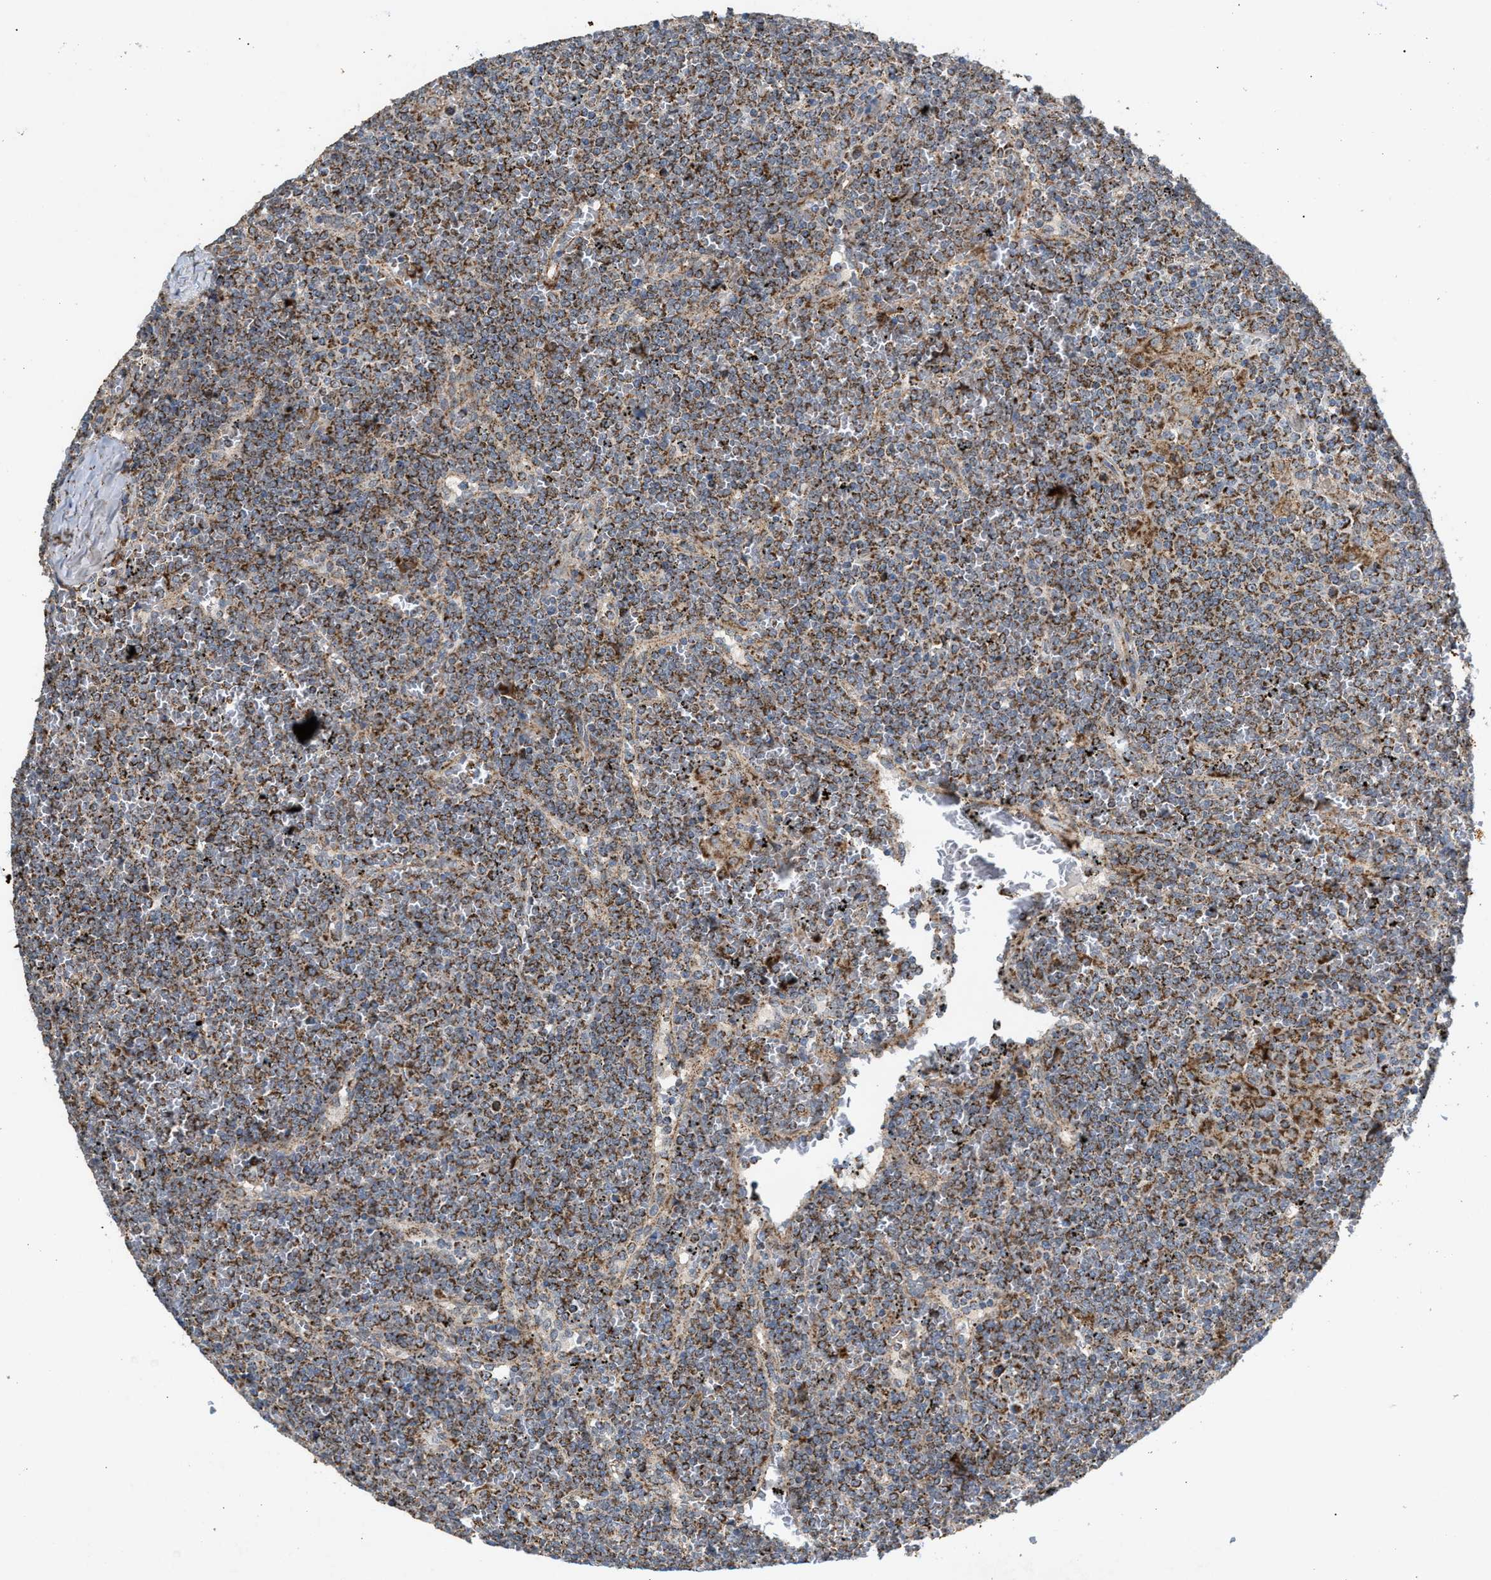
{"staining": {"intensity": "moderate", "quantity": ">75%", "location": "cytoplasmic/membranous"}, "tissue": "lymphoma", "cell_type": "Tumor cells", "image_type": "cancer", "snomed": [{"axis": "morphology", "description": "Malignant lymphoma, non-Hodgkin's type, Low grade"}, {"axis": "topography", "description": "Spleen"}], "caption": "The immunohistochemical stain shows moderate cytoplasmic/membranous expression in tumor cells of lymphoma tissue.", "gene": "TACO1", "patient": {"sex": "female", "age": 19}}